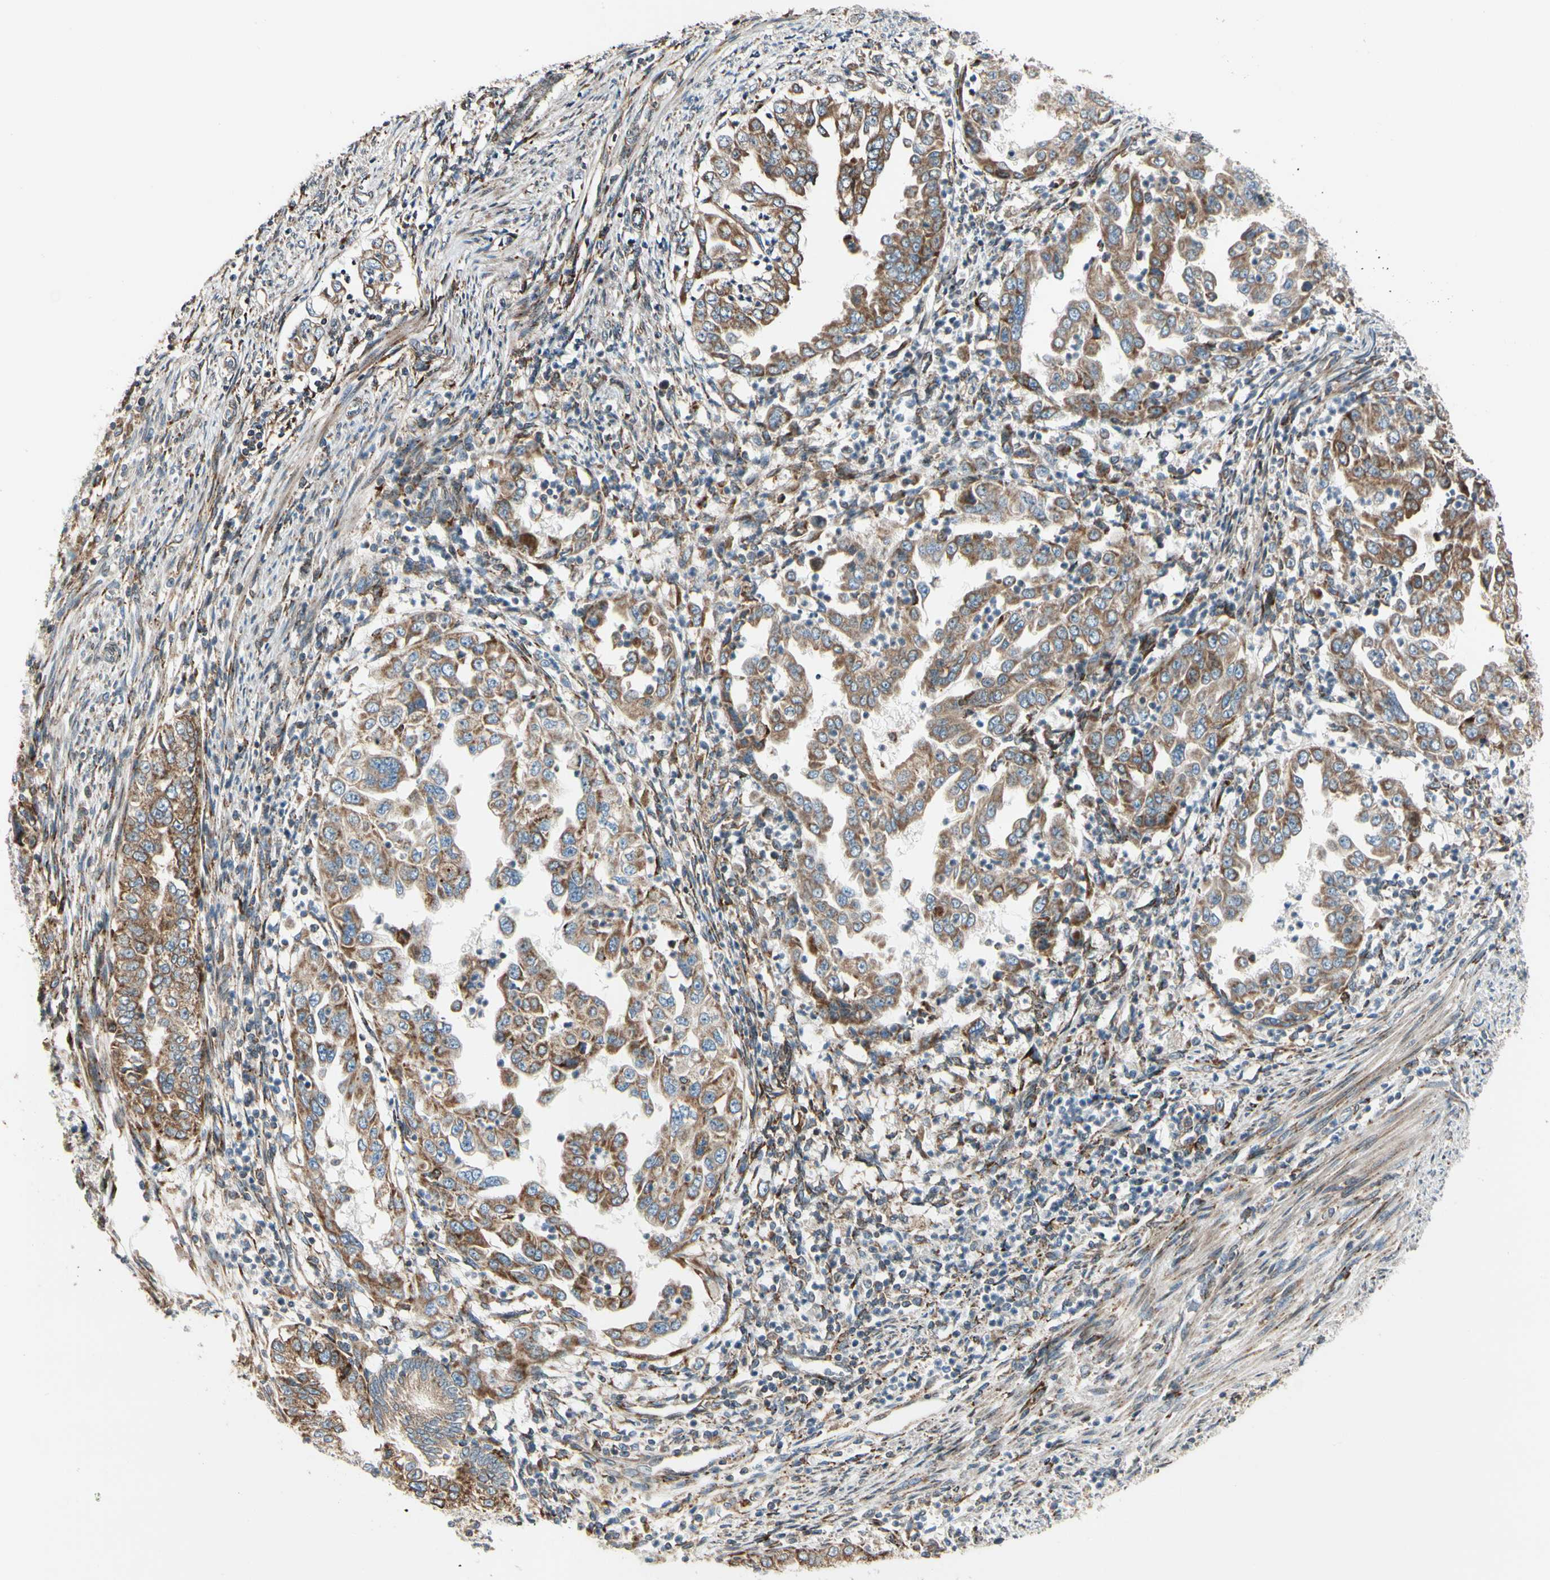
{"staining": {"intensity": "moderate", "quantity": ">75%", "location": "cytoplasmic/membranous"}, "tissue": "endometrial cancer", "cell_type": "Tumor cells", "image_type": "cancer", "snomed": [{"axis": "morphology", "description": "Adenocarcinoma, NOS"}, {"axis": "topography", "description": "Endometrium"}], "caption": "Human endometrial cancer stained with a brown dye demonstrates moderate cytoplasmic/membranous positive staining in approximately >75% of tumor cells.", "gene": "MRPL9", "patient": {"sex": "female", "age": 85}}